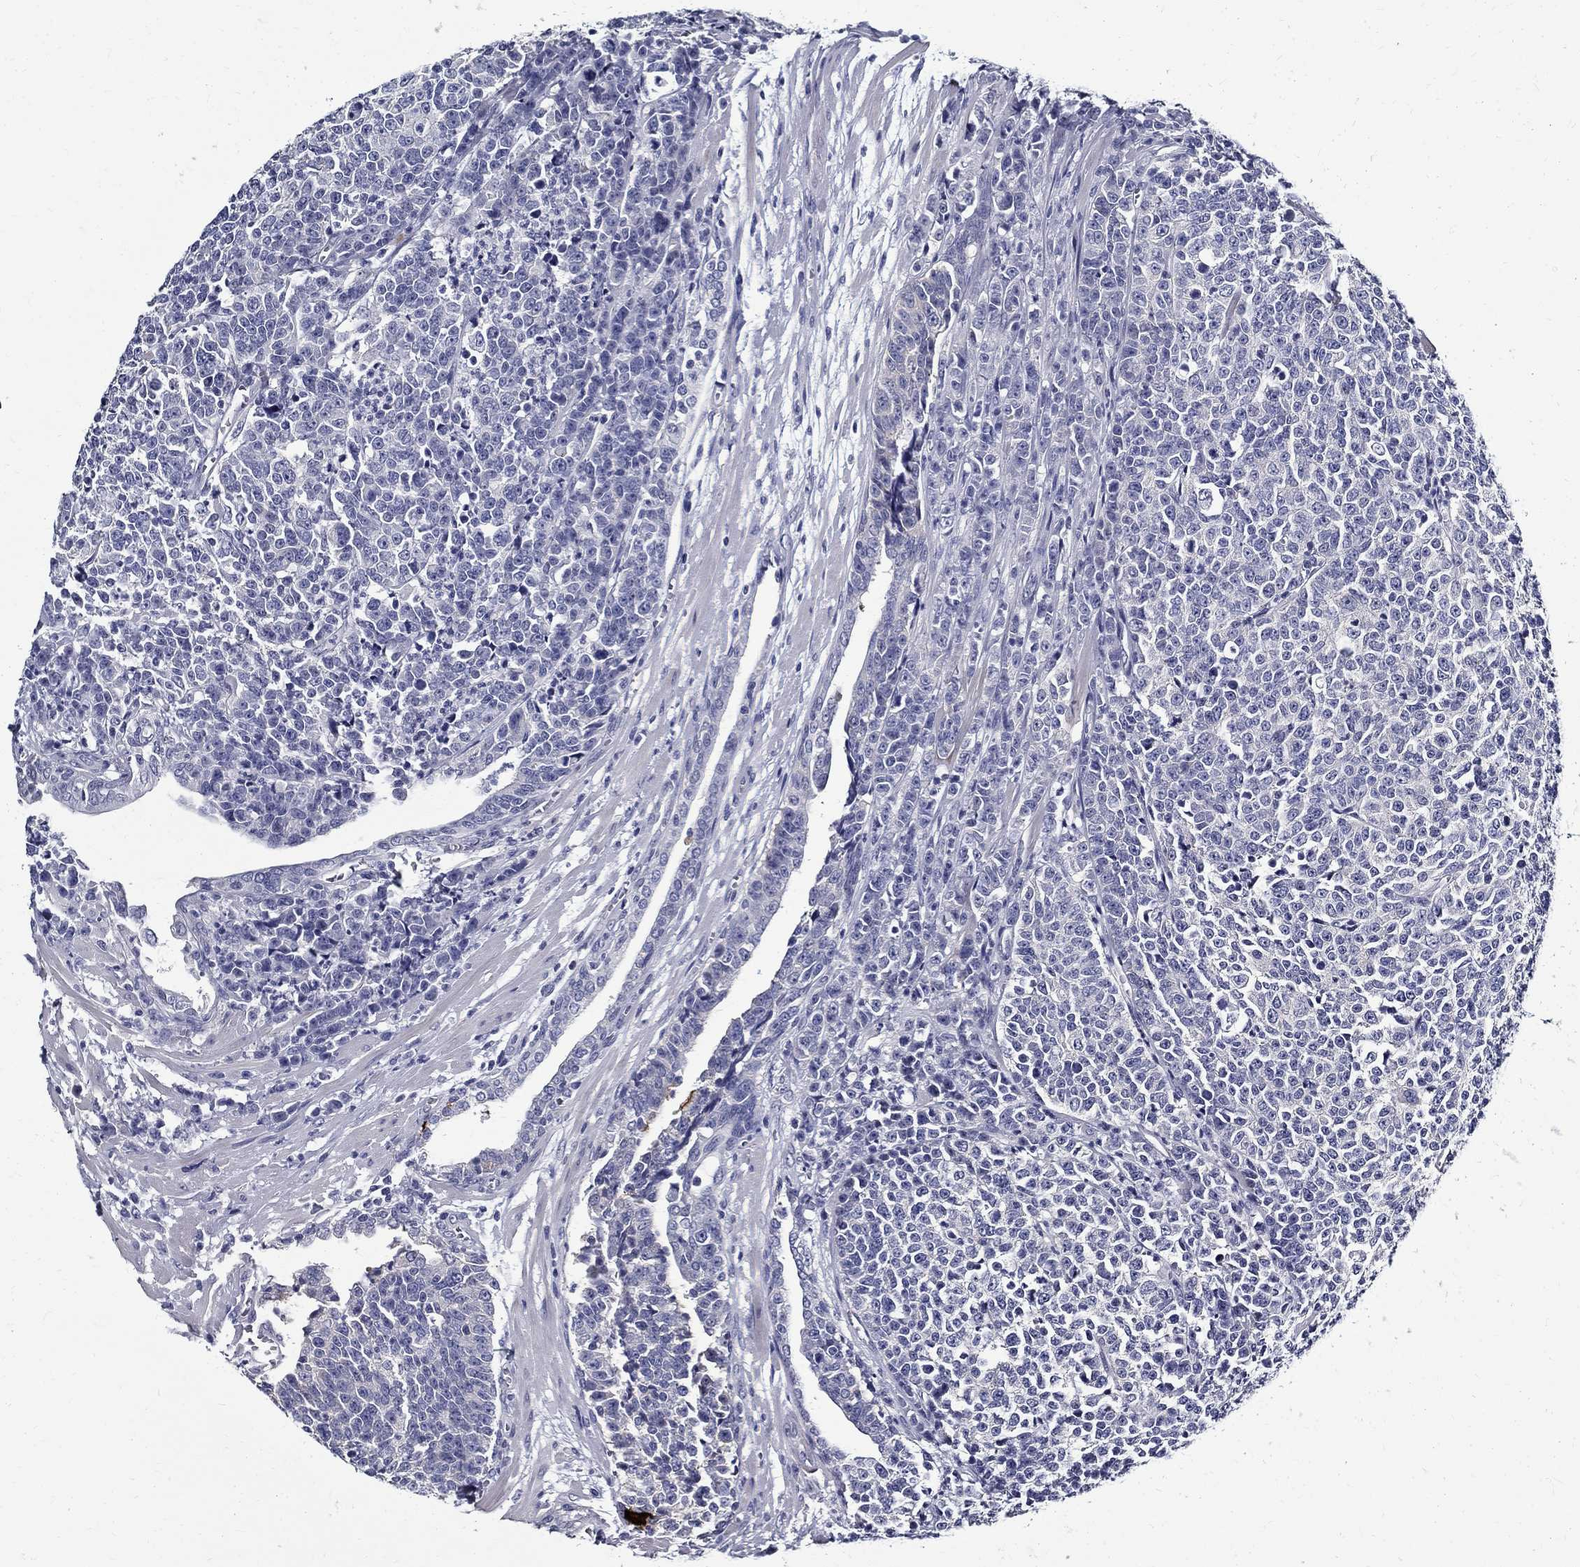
{"staining": {"intensity": "negative", "quantity": "none", "location": "none"}, "tissue": "prostate cancer", "cell_type": "Tumor cells", "image_type": "cancer", "snomed": [{"axis": "morphology", "description": "Adenocarcinoma, NOS"}, {"axis": "topography", "description": "Prostate"}], "caption": "A micrograph of adenocarcinoma (prostate) stained for a protein displays no brown staining in tumor cells.", "gene": "TGM4", "patient": {"sex": "male", "age": 67}}